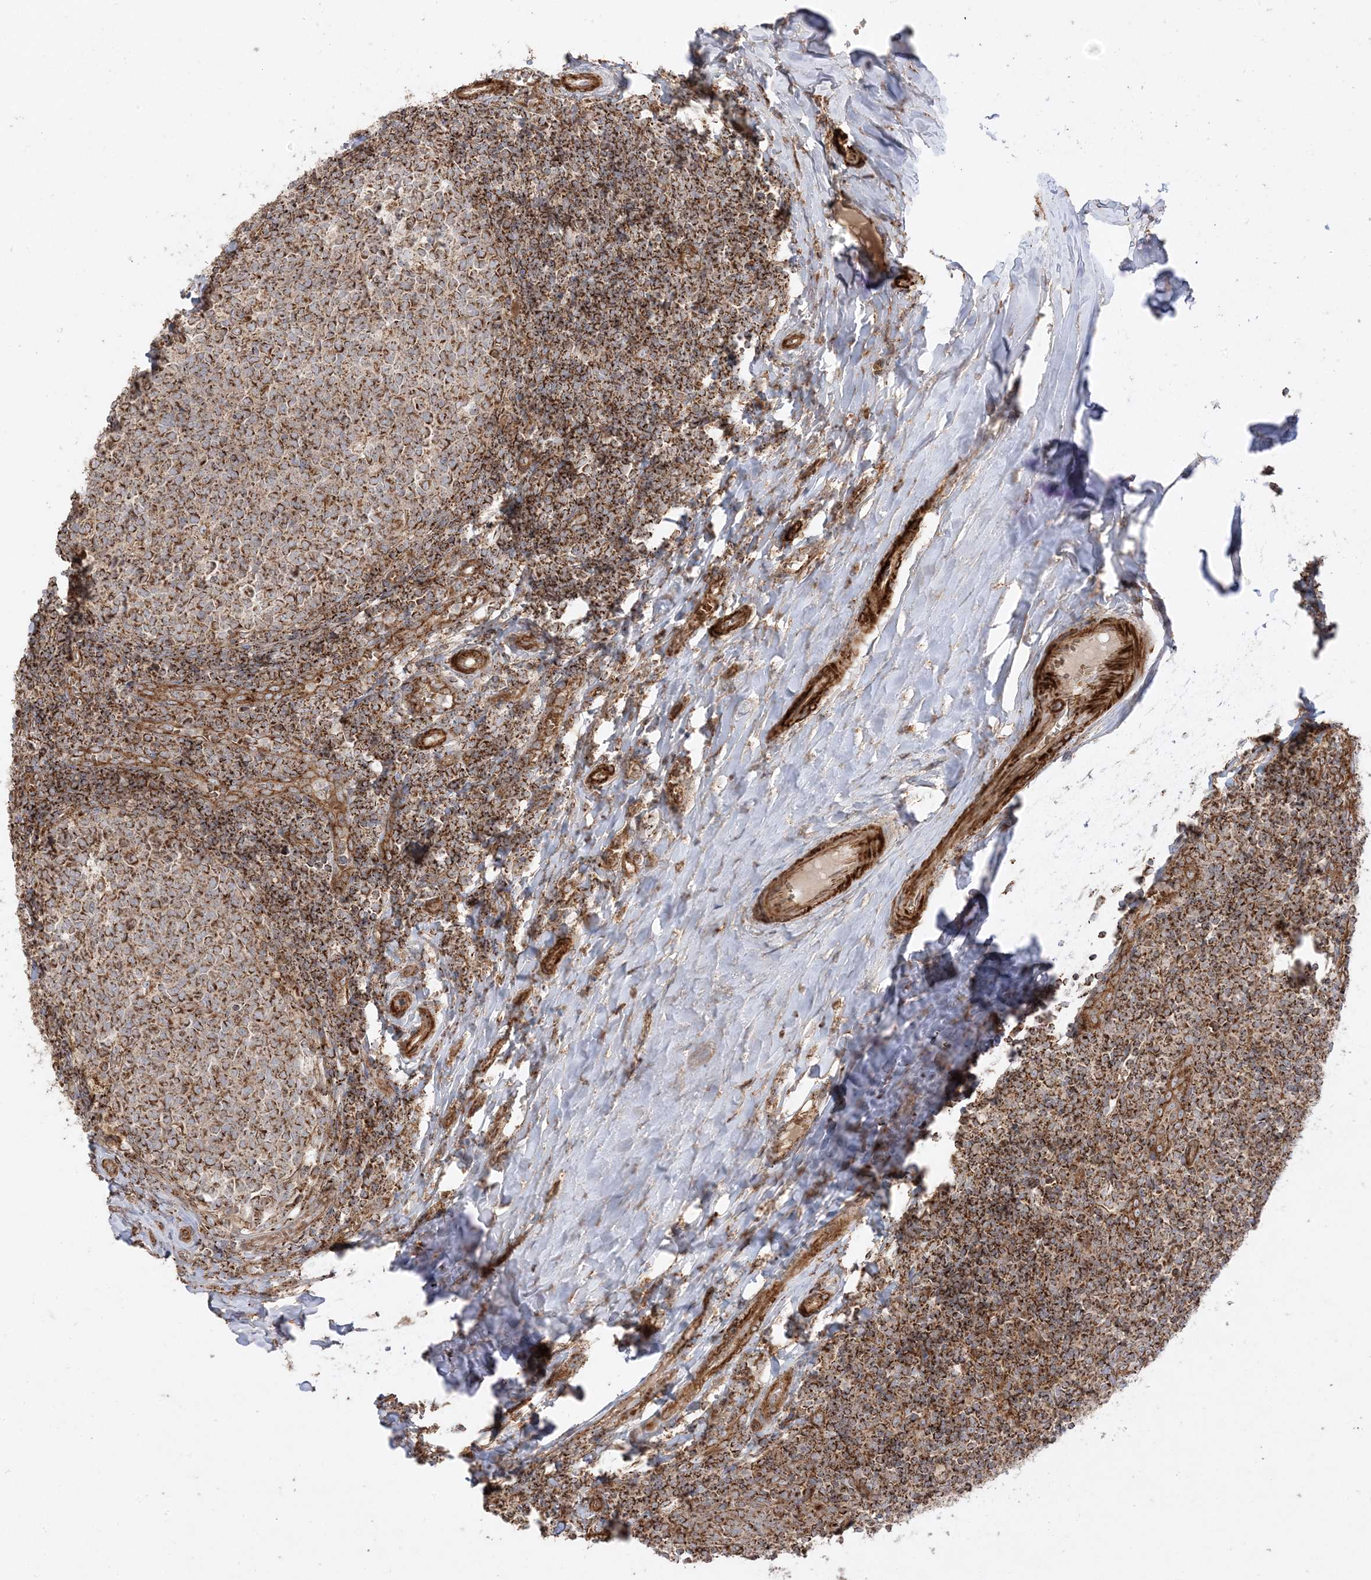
{"staining": {"intensity": "strong", "quantity": ">75%", "location": "cytoplasmic/membranous"}, "tissue": "tonsil", "cell_type": "Germinal center cells", "image_type": "normal", "snomed": [{"axis": "morphology", "description": "Normal tissue, NOS"}, {"axis": "topography", "description": "Tonsil"}], "caption": "DAB (3,3'-diaminobenzidine) immunohistochemical staining of unremarkable human tonsil displays strong cytoplasmic/membranous protein staining in about >75% of germinal center cells. (Brightfield microscopy of DAB IHC at high magnification).", "gene": "AARS2", "patient": {"sex": "female", "age": 19}}